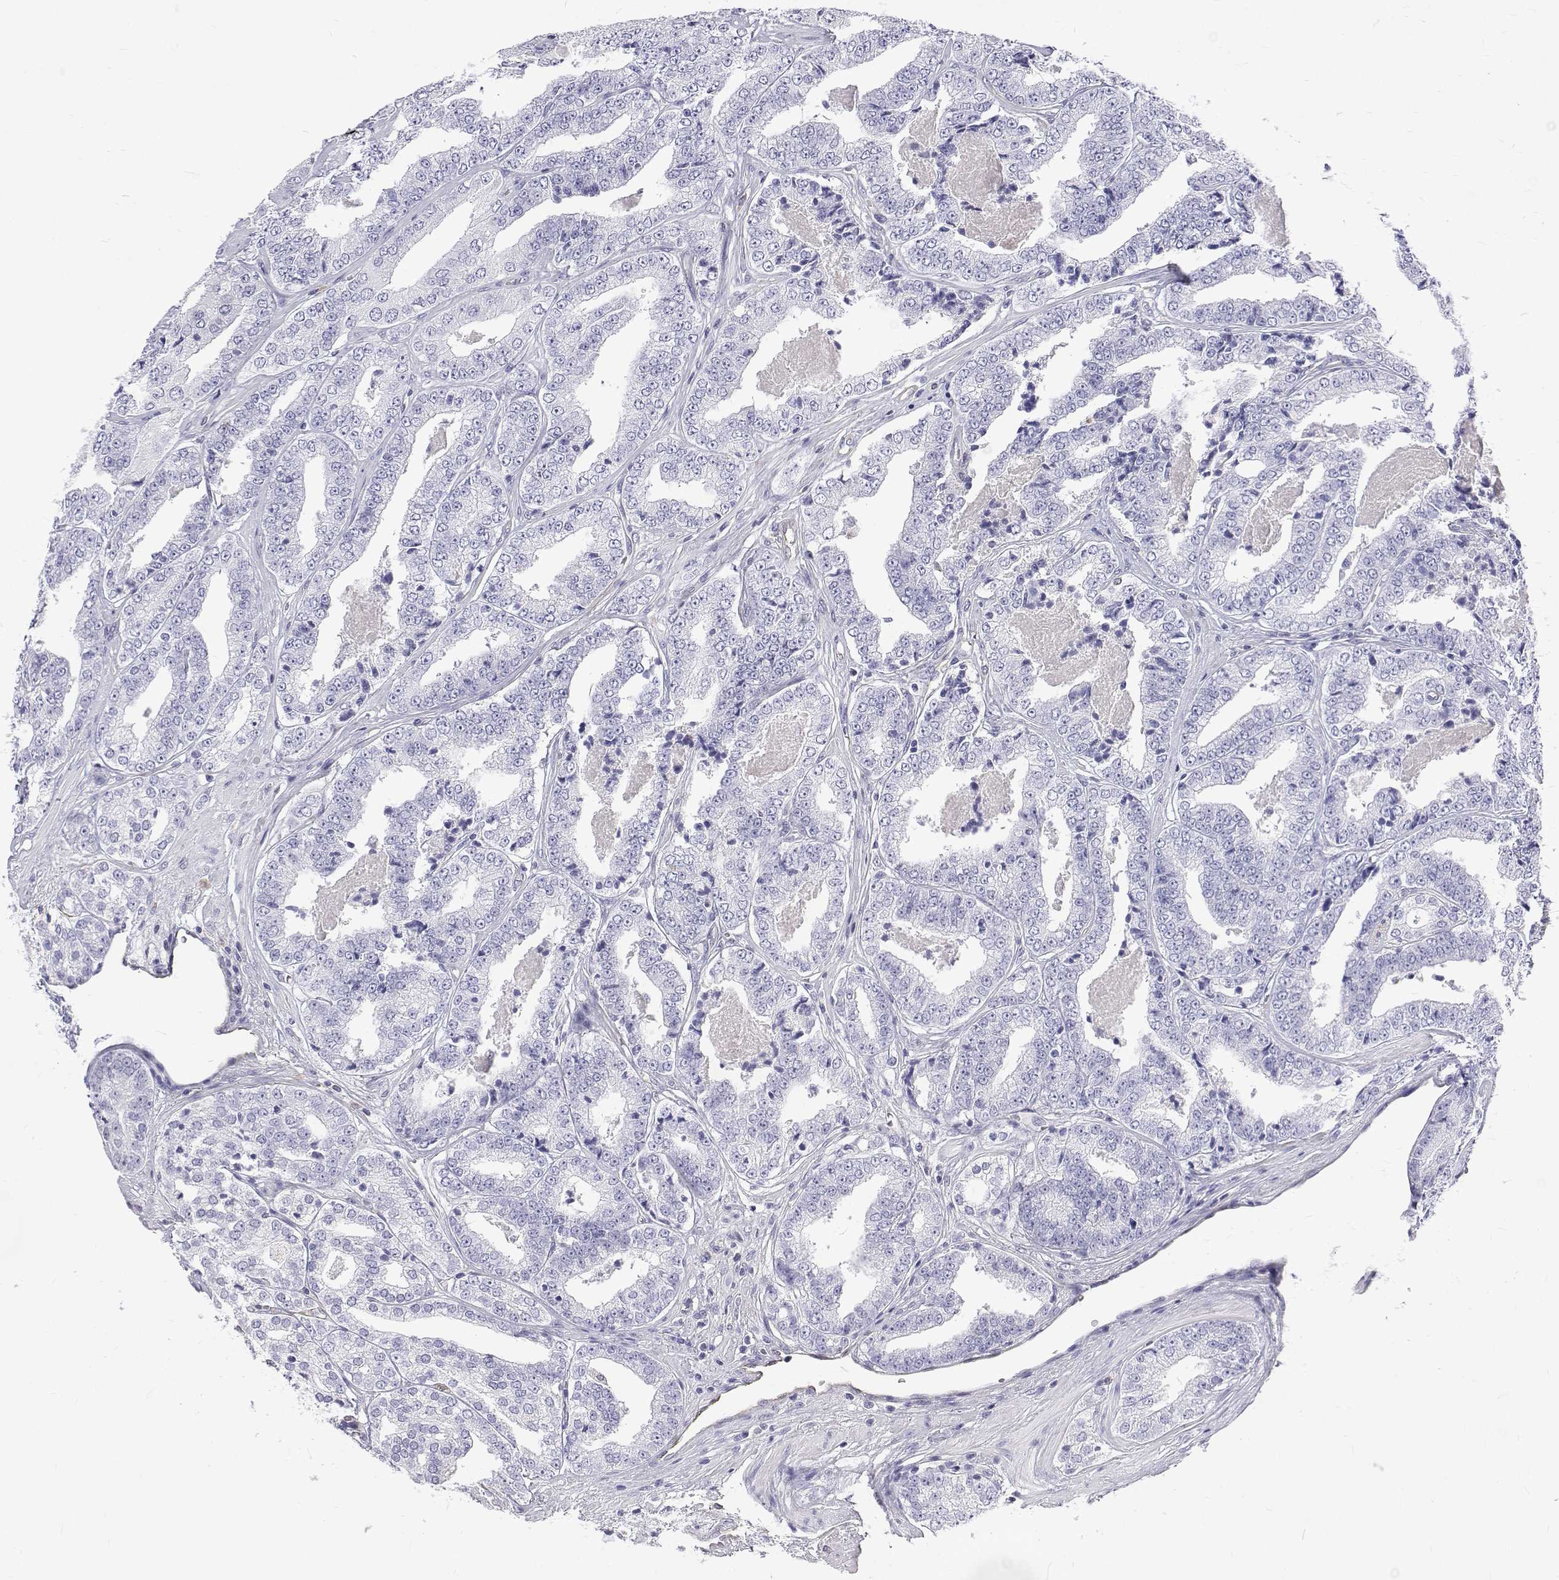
{"staining": {"intensity": "negative", "quantity": "none", "location": "none"}, "tissue": "prostate cancer", "cell_type": "Tumor cells", "image_type": "cancer", "snomed": [{"axis": "morphology", "description": "Adenocarcinoma, Low grade"}, {"axis": "topography", "description": "Prostate"}], "caption": "Prostate cancer (low-grade adenocarcinoma) was stained to show a protein in brown. There is no significant staining in tumor cells. Nuclei are stained in blue.", "gene": "OPRPN", "patient": {"sex": "male", "age": 60}}